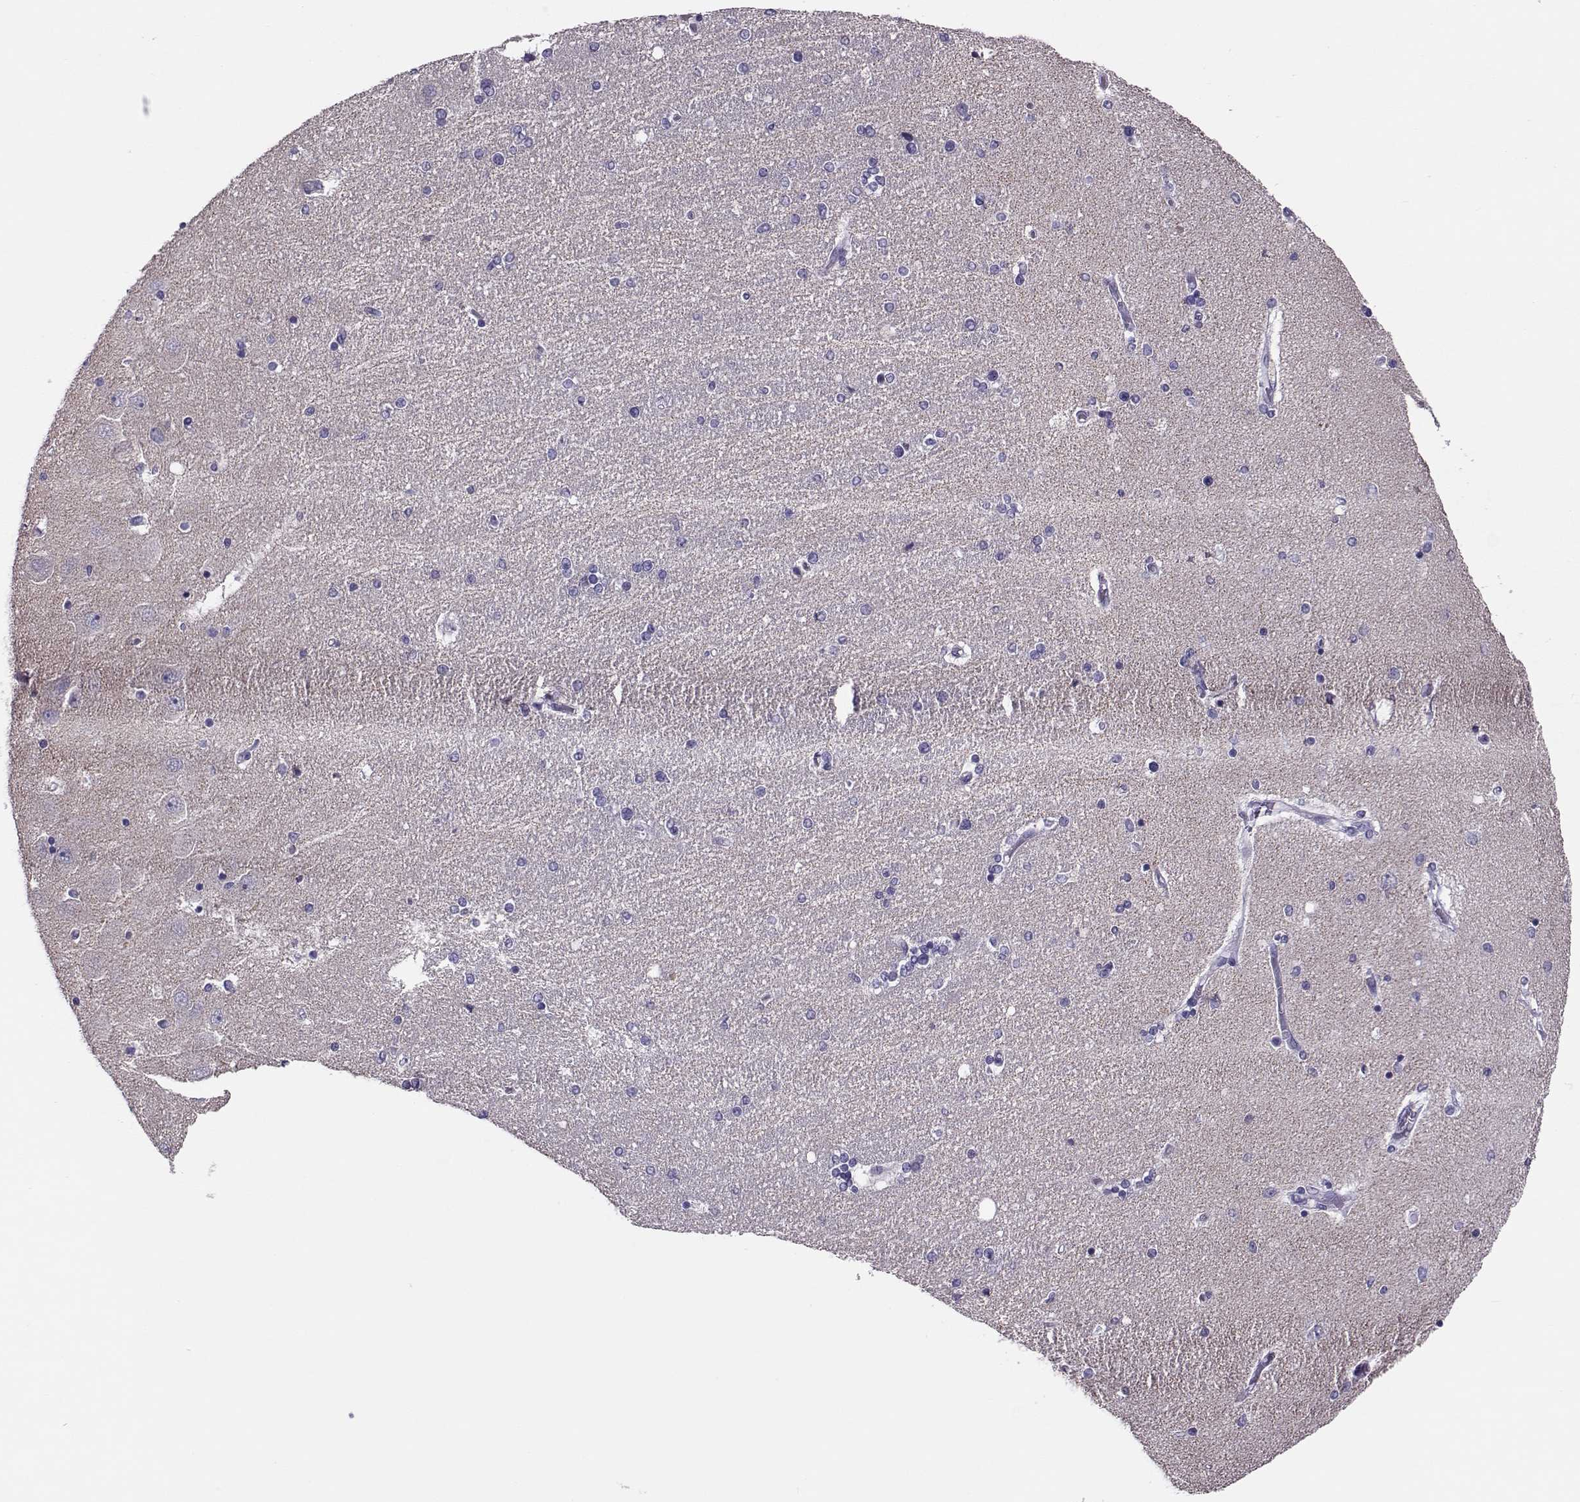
{"staining": {"intensity": "negative", "quantity": "none", "location": "none"}, "tissue": "hippocampus", "cell_type": "Glial cells", "image_type": "normal", "snomed": [{"axis": "morphology", "description": "Normal tissue, NOS"}, {"axis": "topography", "description": "Hippocampus"}], "caption": "Glial cells are negative for brown protein staining in benign hippocampus.", "gene": "DNAAF1", "patient": {"sex": "female", "age": 54}}